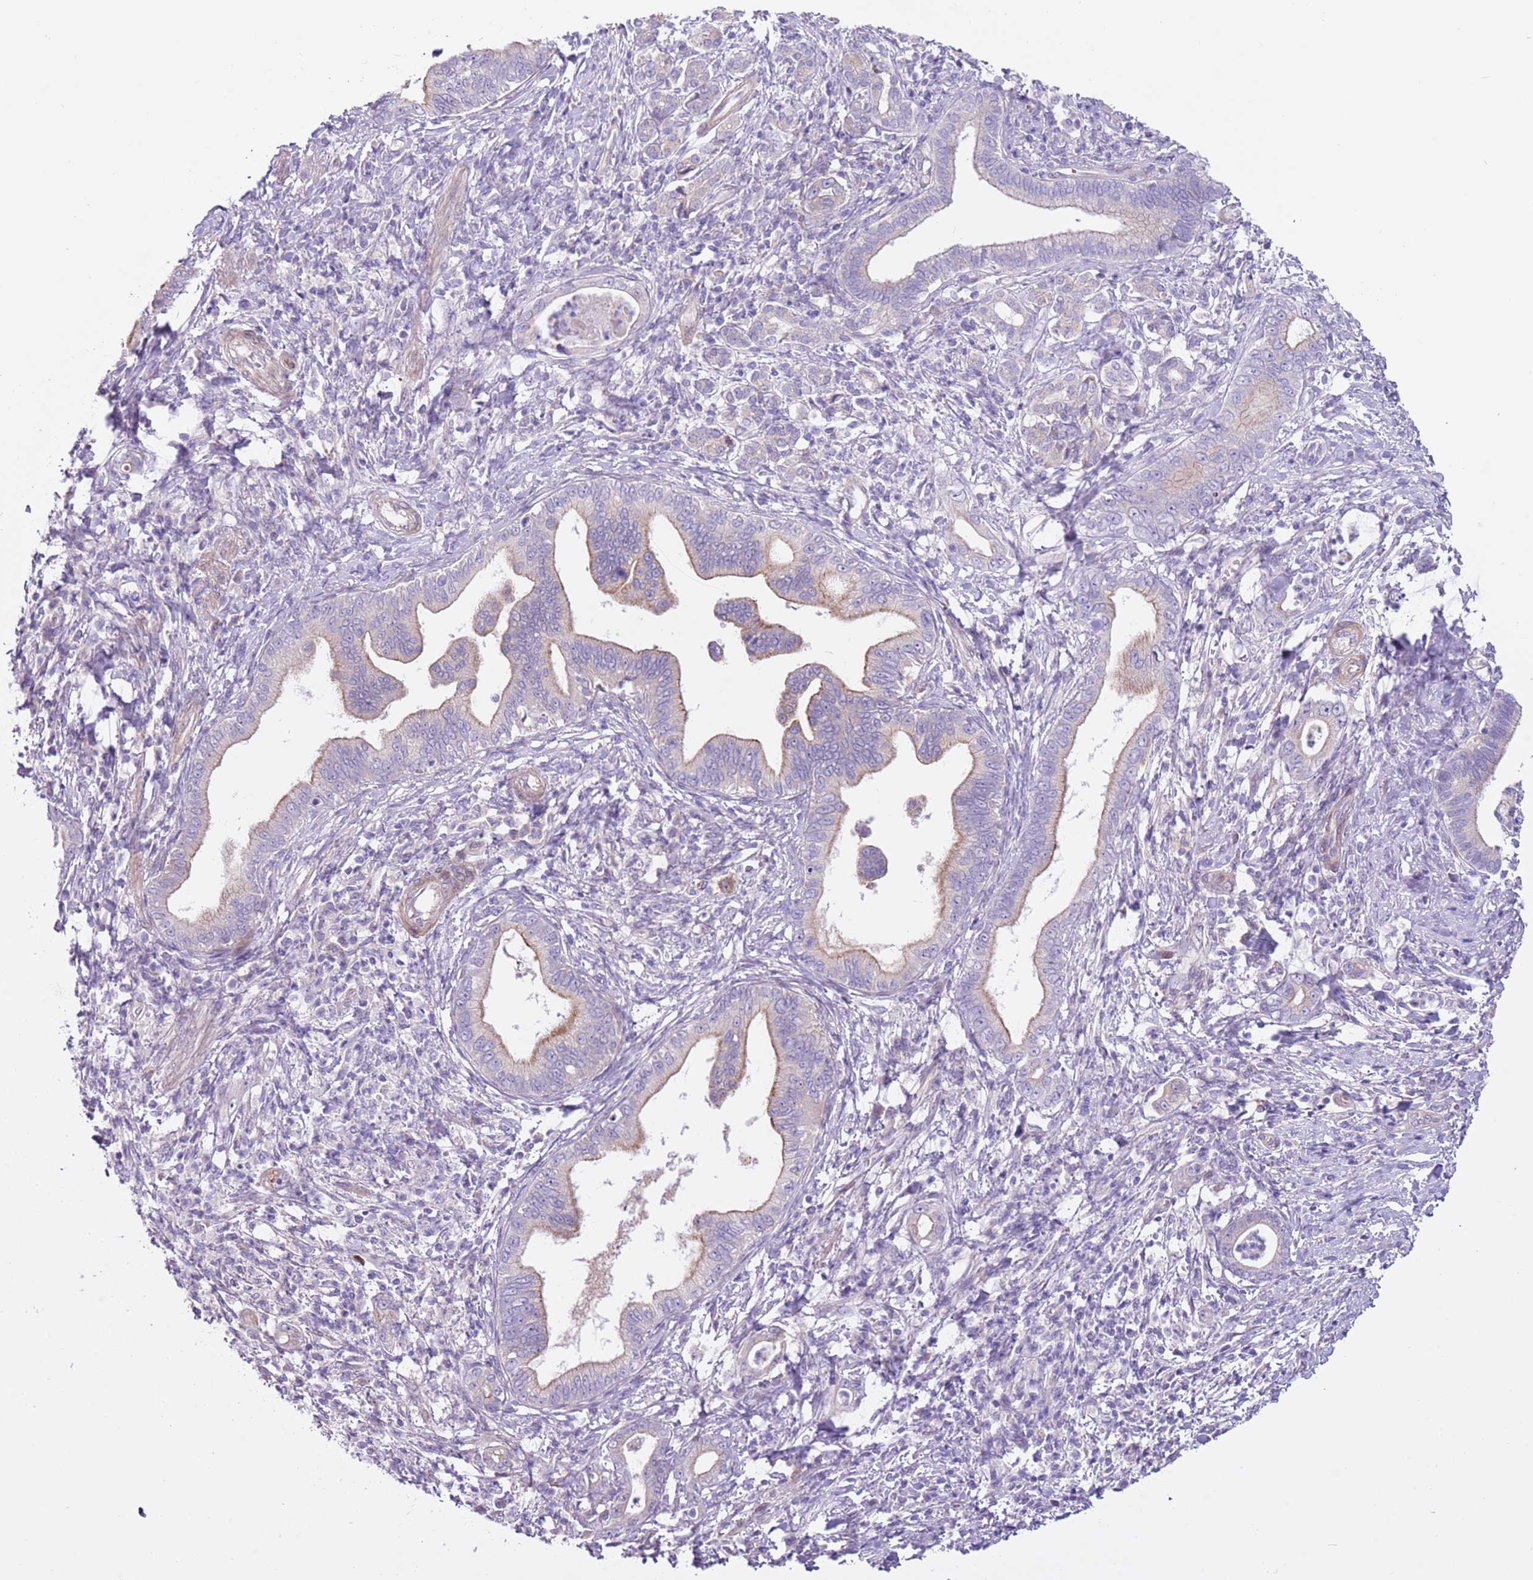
{"staining": {"intensity": "weak", "quantity": "<25%", "location": "cytoplasmic/membranous"}, "tissue": "pancreatic cancer", "cell_type": "Tumor cells", "image_type": "cancer", "snomed": [{"axis": "morphology", "description": "Normal tissue, NOS"}, {"axis": "morphology", "description": "Adenocarcinoma, NOS"}, {"axis": "topography", "description": "Pancreas"}], "caption": "Immunohistochemistry image of human pancreatic cancer (adenocarcinoma) stained for a protein (brown), which shows no positivity in tumor cells.", "gene": "MRO", "patient": {"sex": "female", "age": 55}}